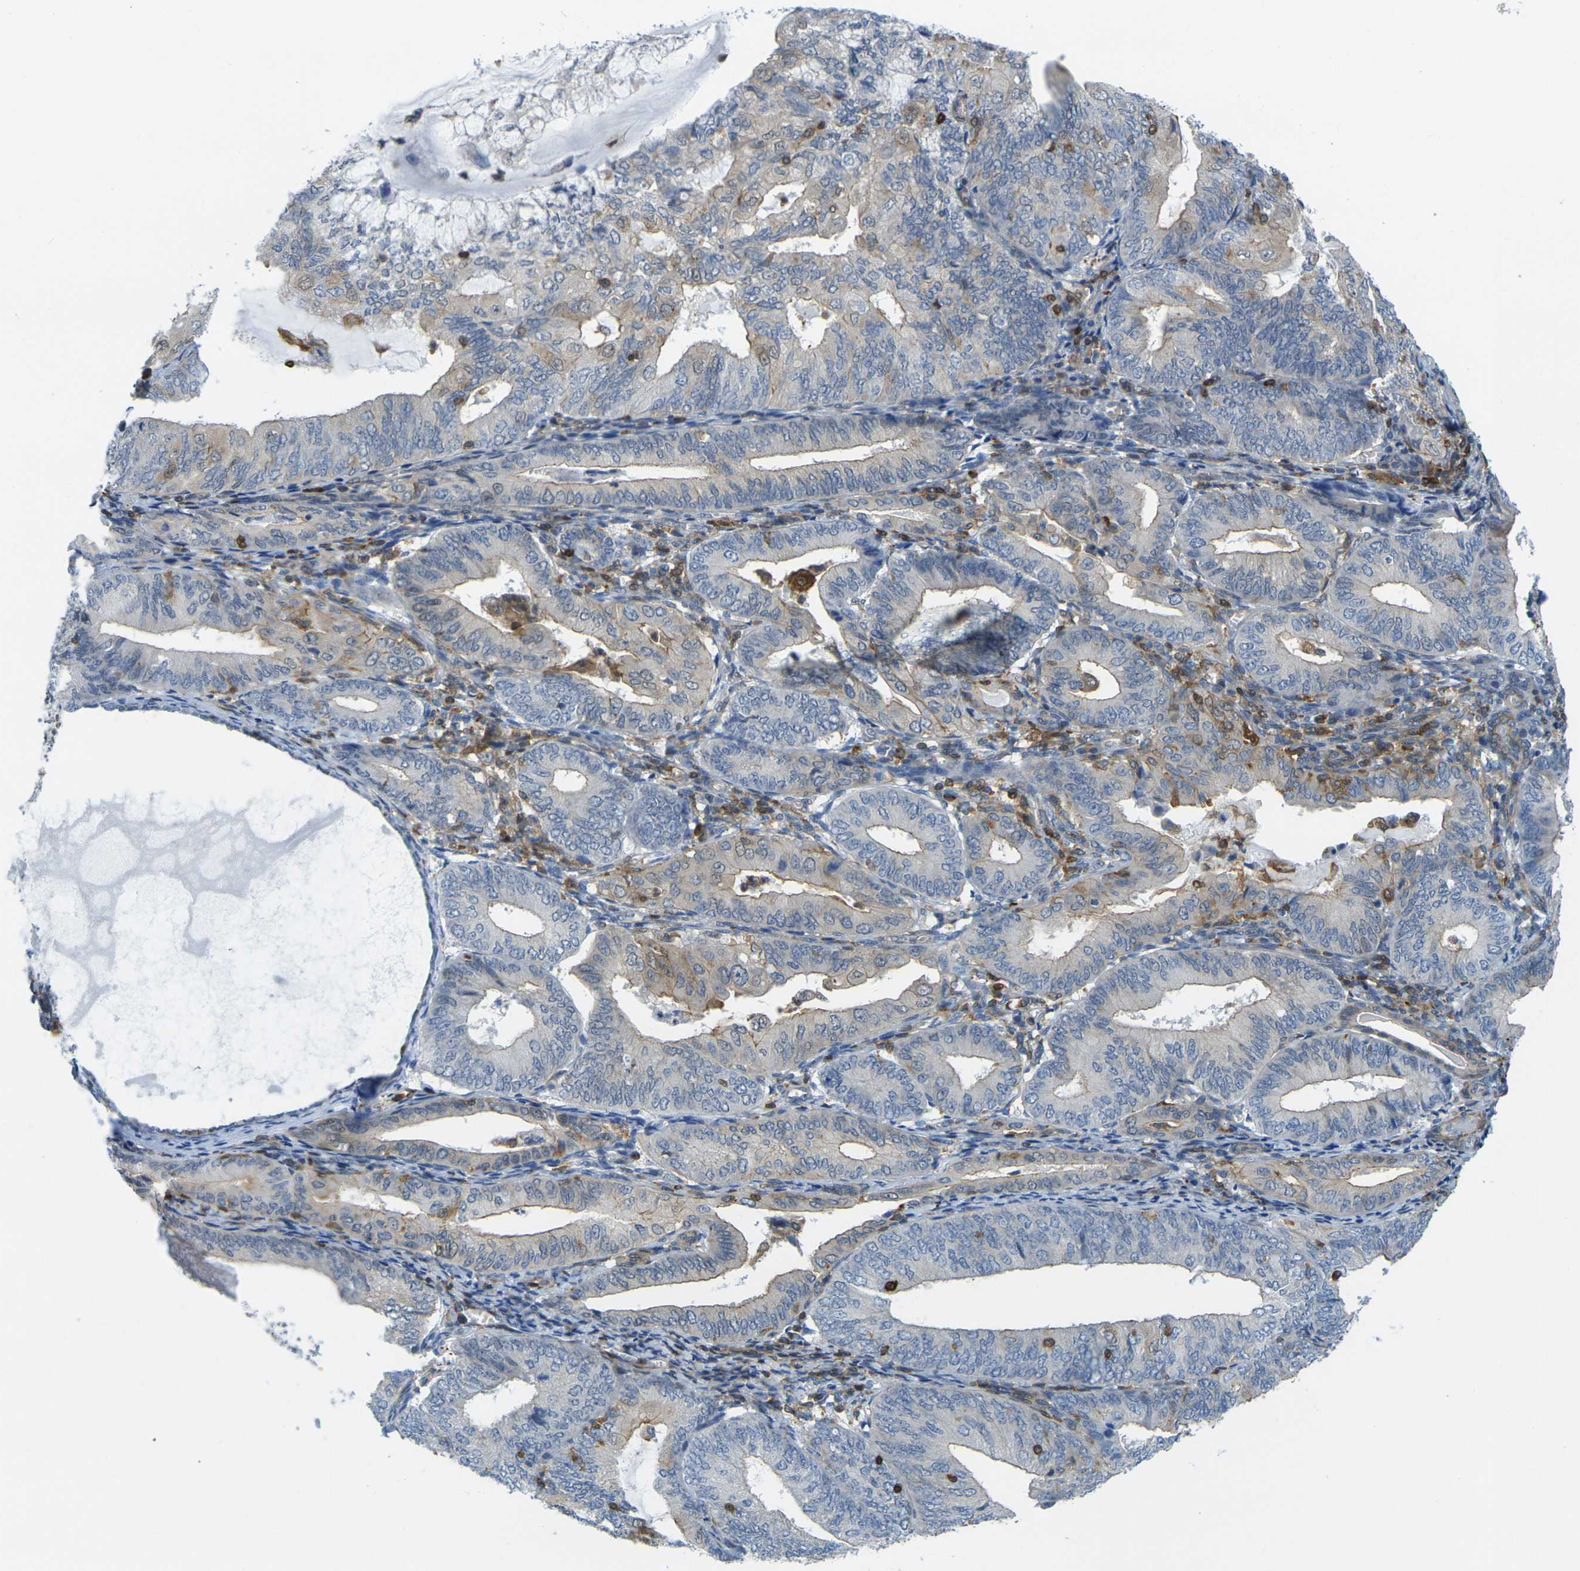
{"staining": {"intensity": "weak", "quantity": "<25%", "location": "cytoplasmic/membranous"}, "tissue": "endometrial cancer", "cell_type": "Tumor cells", "image_type": "cancer", "snomed": [{"axis": "morphology", "description": "Adenocarcinoma, NOS"}, {"axis": "topography", "description": "Endometrium"}], "caption": "A high-resolution micrograph shows IHC staining of endometrial adenocarcinoma, which exhibits no significant positivity in tumor cells.", "gene": "LASP1", "patient": {"sex": "female", "age": 81}}